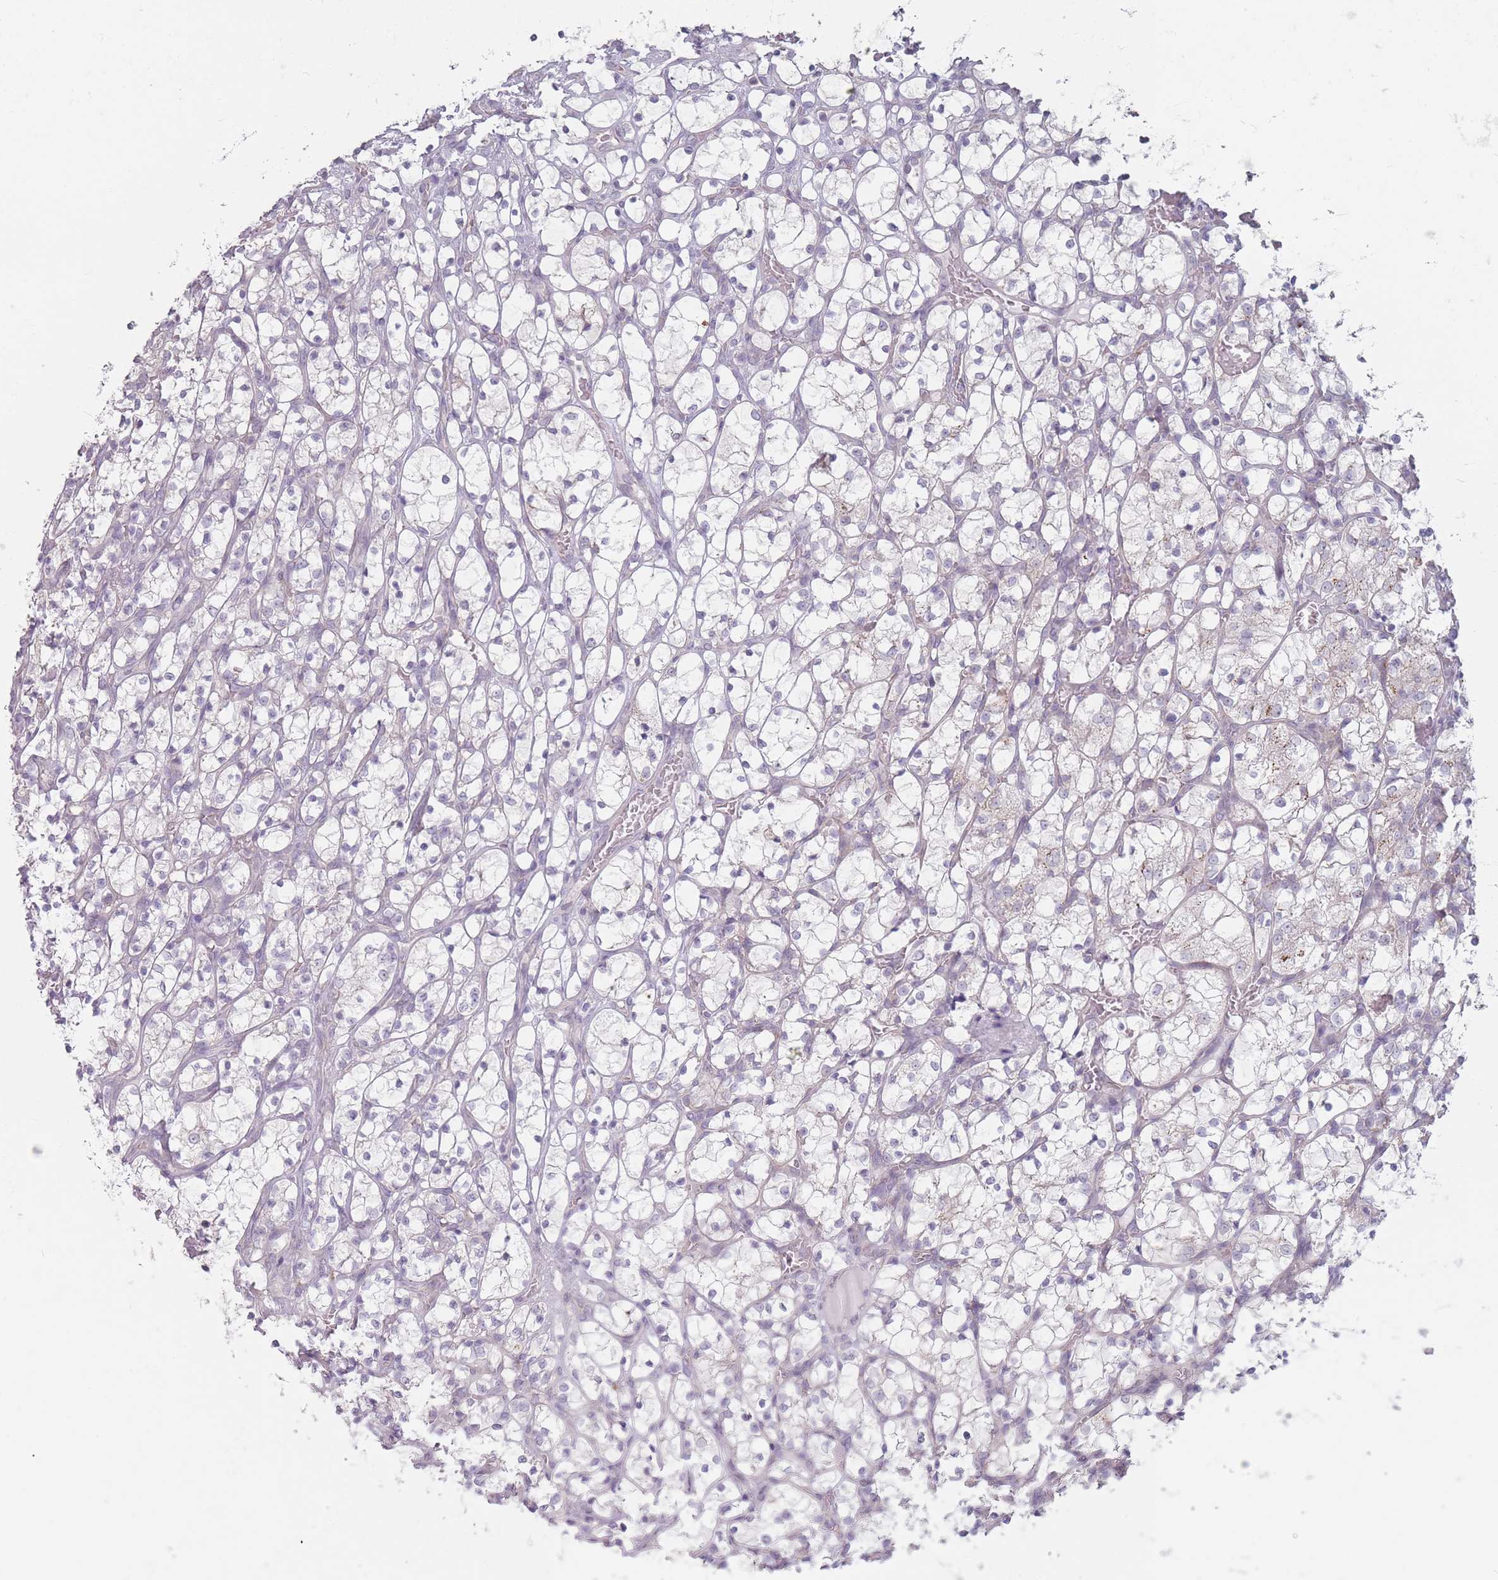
{"staining": {"intensity": "negative", "quantity": "none", "location": "none"}, "tissue": "renal cancer", "cell_type": "Tumor cells", "image_type": "cancer", "snomed": [{"axis": "morphology", "description": "Adenocarcinoma, NOS"}, {"axis": "topography", "description": "Kidney"}], "caption": "Protein analysis of renal cancer (adenocarcinoma) shows no significant staining in tumor cells.", "gene": "AKAIN1", "patient": {"sex": "female", "age": 69}}